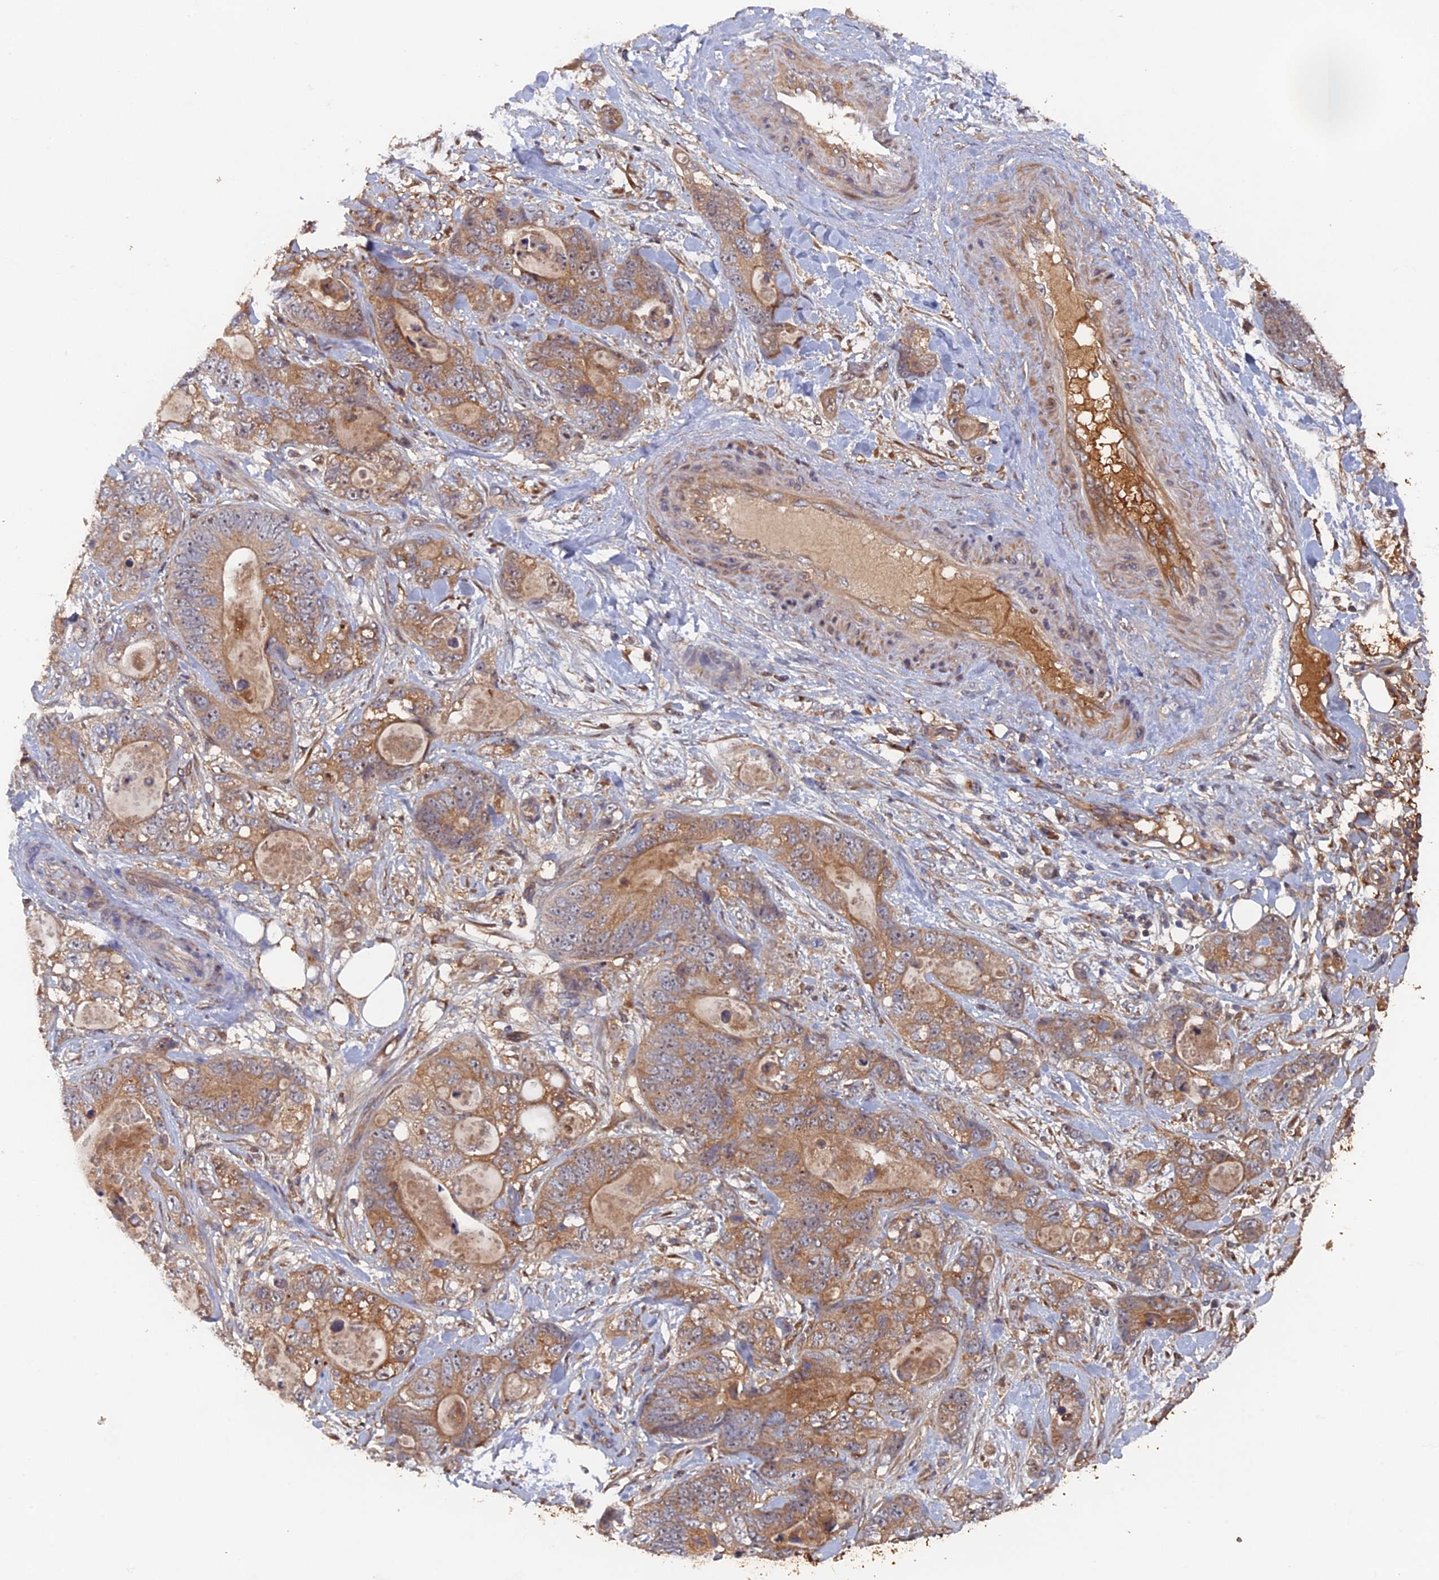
{"staining": {"intensity": "moderate", "quantity": ">75%", "location": "cytoplasmic/membranous"}, "tissue": "stomach cancer", "cell_type": "Tumor cells", "image_type": "cancer", "snomed": [{"axis": "morphology", "description": "Normal tissue, NOS"}, {"axis": "morphology", "description": "Adenocarcinoma, NOS"}, {"axis": "topography", "description": "Stomach"}], "caption": "Immunohistochemical staining of stomach cancer exhibits moderate cytoplasmic/membranous protein expression in about >75% of tumor cells.", "gene": "VPS37C", "patient": {"sex": "female", "age": 89}}